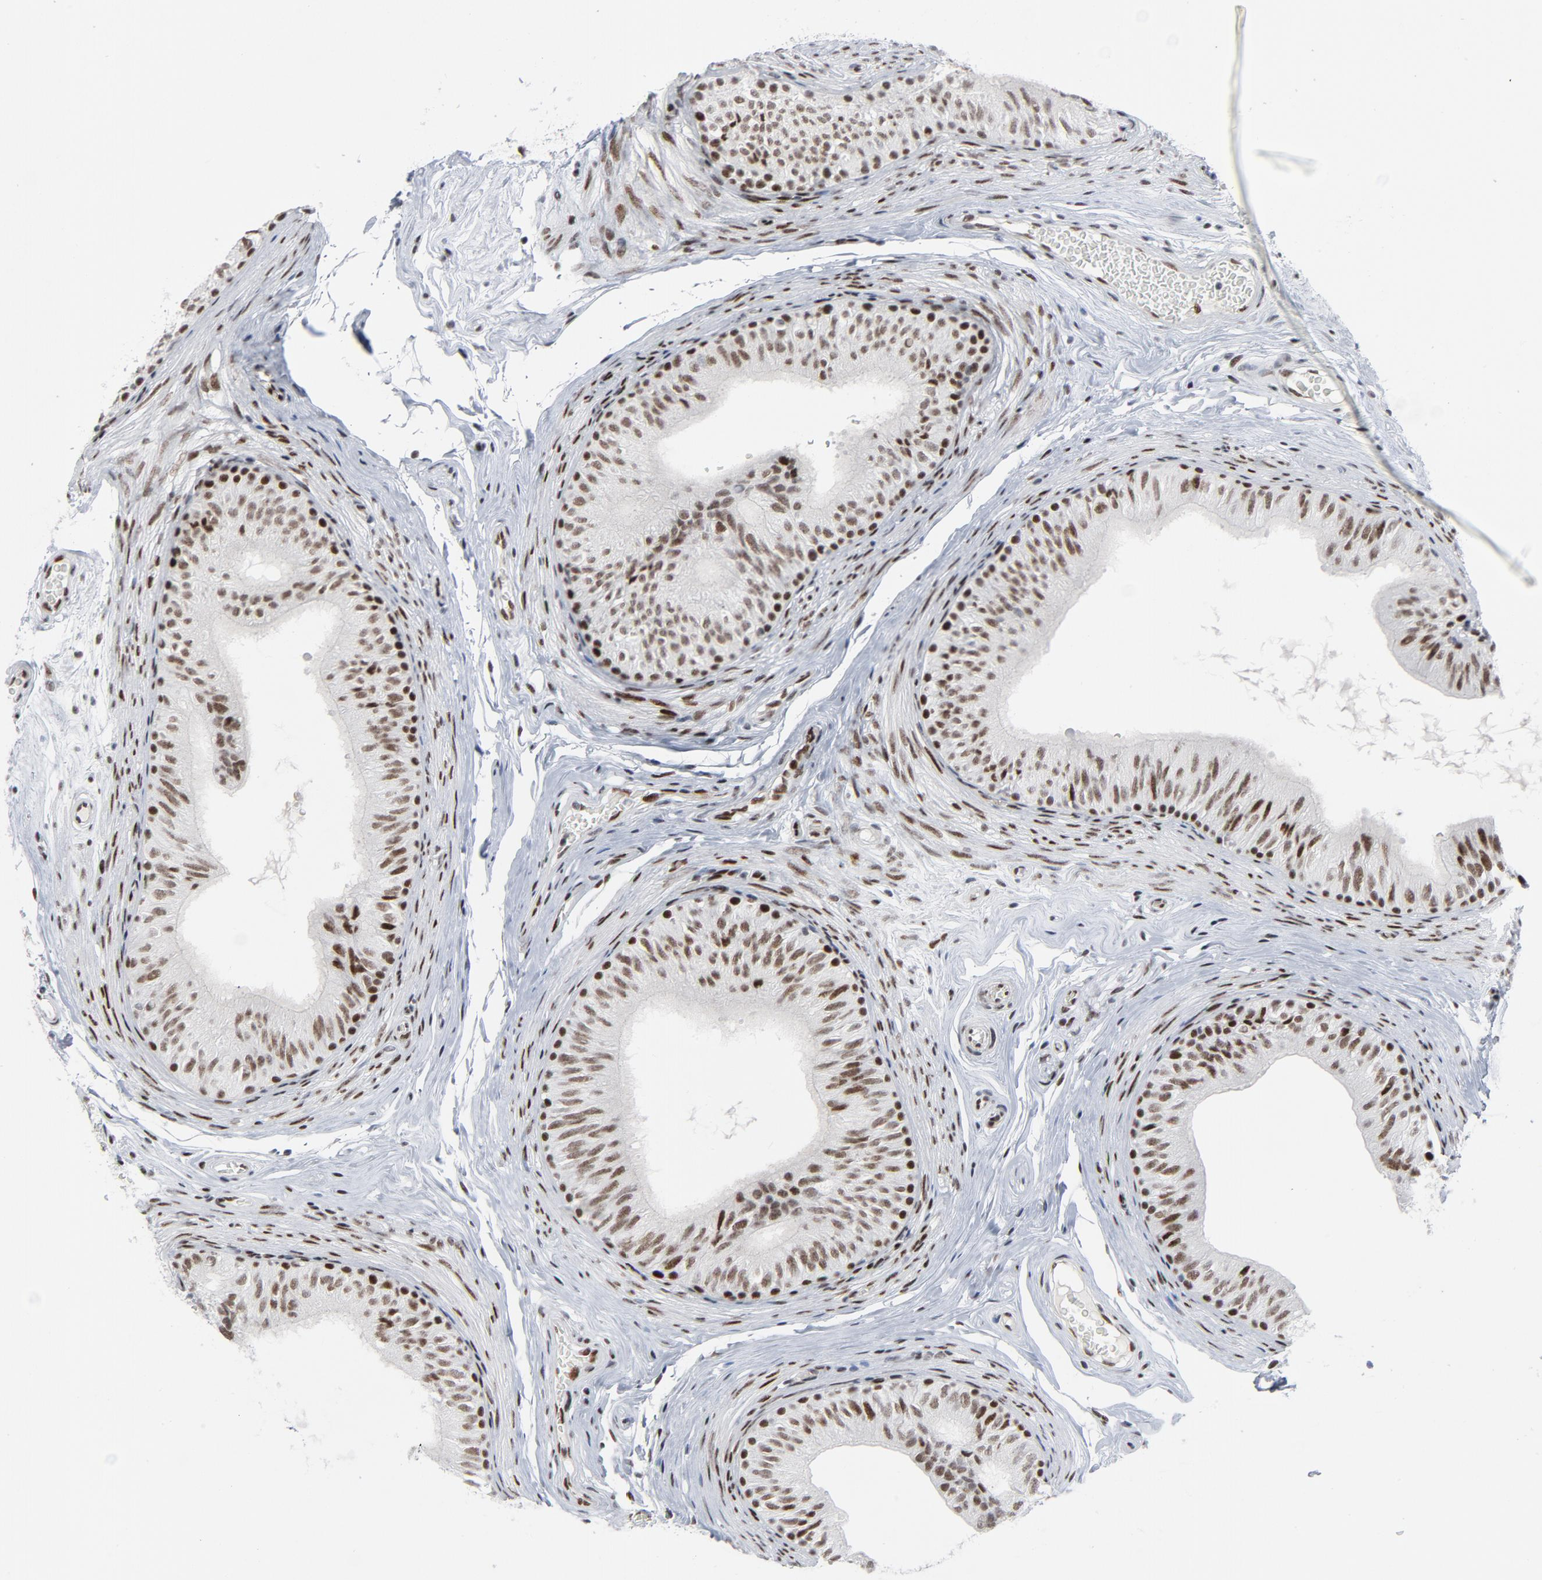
{"staining": {"intensity": "strong", "quantity": ">75%", "location": "nuclear"}, "tissue": "epididymis", "cell_type": "Glandular cells", "image_type": "normal", "snomed": [{"axis": "morphology", "description": "Normal tissue, NOS"}, {"axis": "topography", "description": "Testis"}, {"axis": "topography", "description": "Epididymis"}], "caption": "Epididymis stained for a protein (brown) demonstrates strong nuclear positive positivity in about >75% of glandular cells.", "gene": "HSF1", "patient": {"sex": "male", "age": 36}}